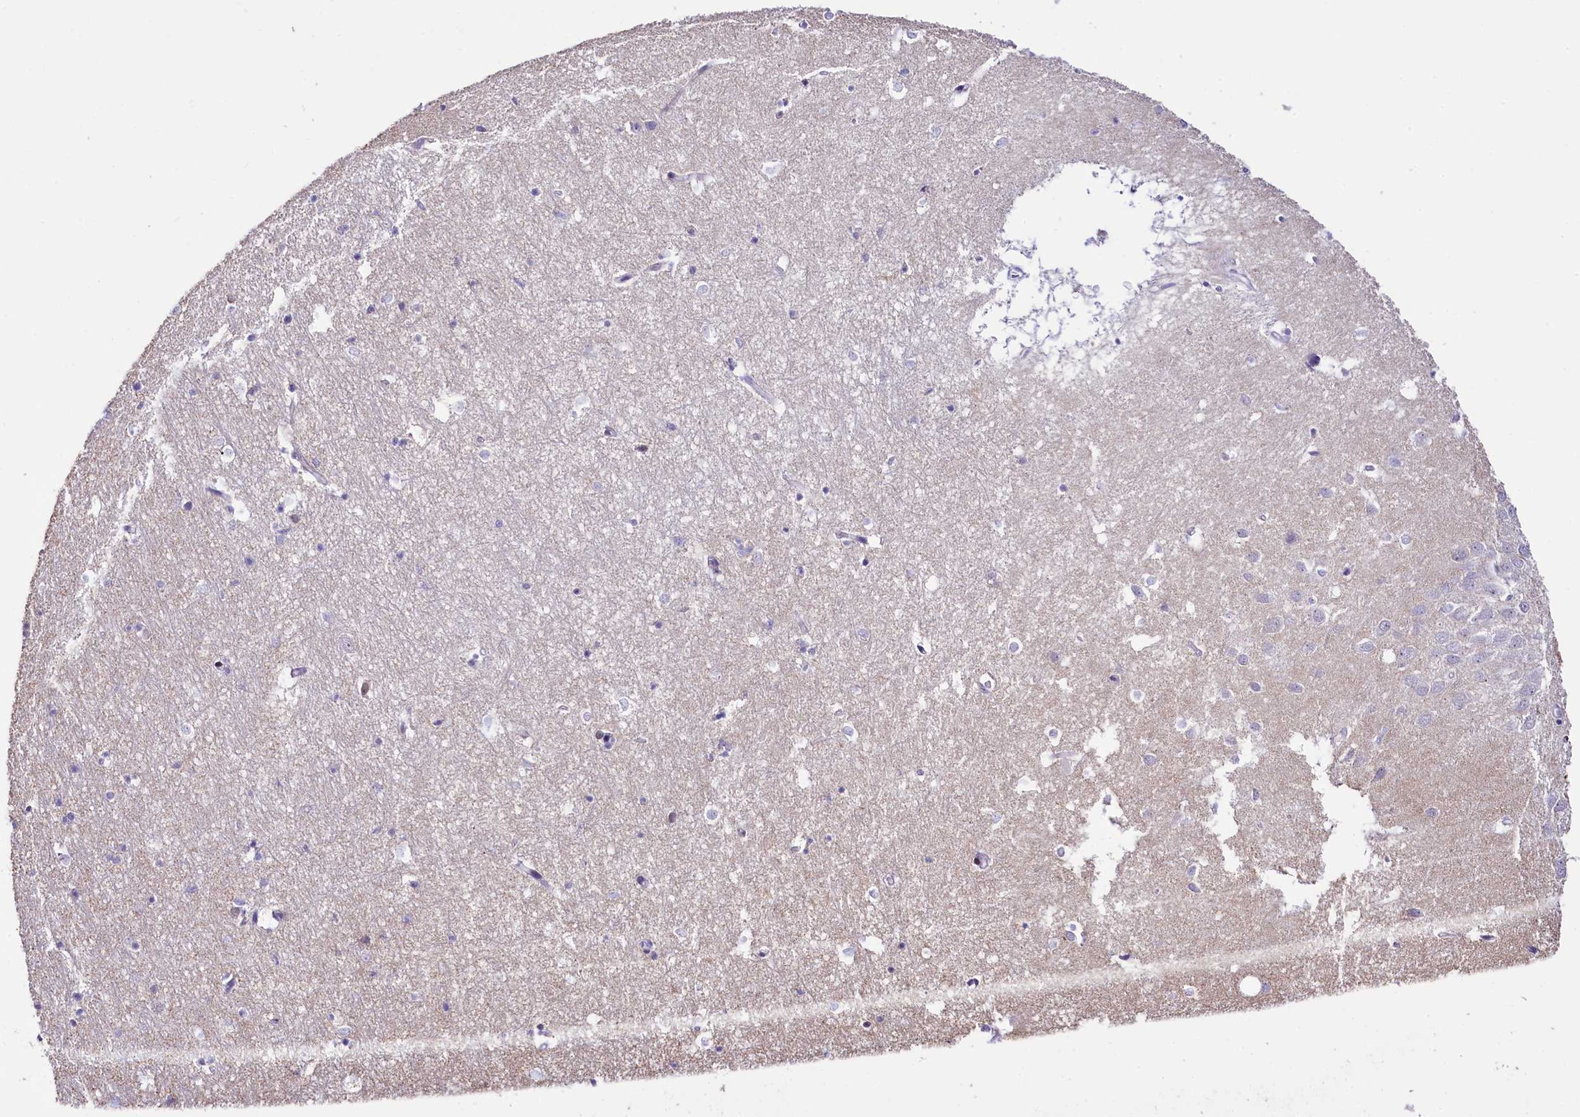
{"staining": {"intensity": "negative", "quantity": "none", "location": "none"}, "tissue": "hippocampus", "cell_type": "Glial cells", "image_type": "normal", "snomed": [{"axis": "morphology", "description": "Normal tissue, NOS"}, {"axis": "topography", "description": "Hippocampus"}], "caption": "This is an immunohistochemistry micrograph of normal hippocampus. There is no expression in glial cells.", "gene": "SPATS2", "patient": {"sex": "female", "age": 64}}